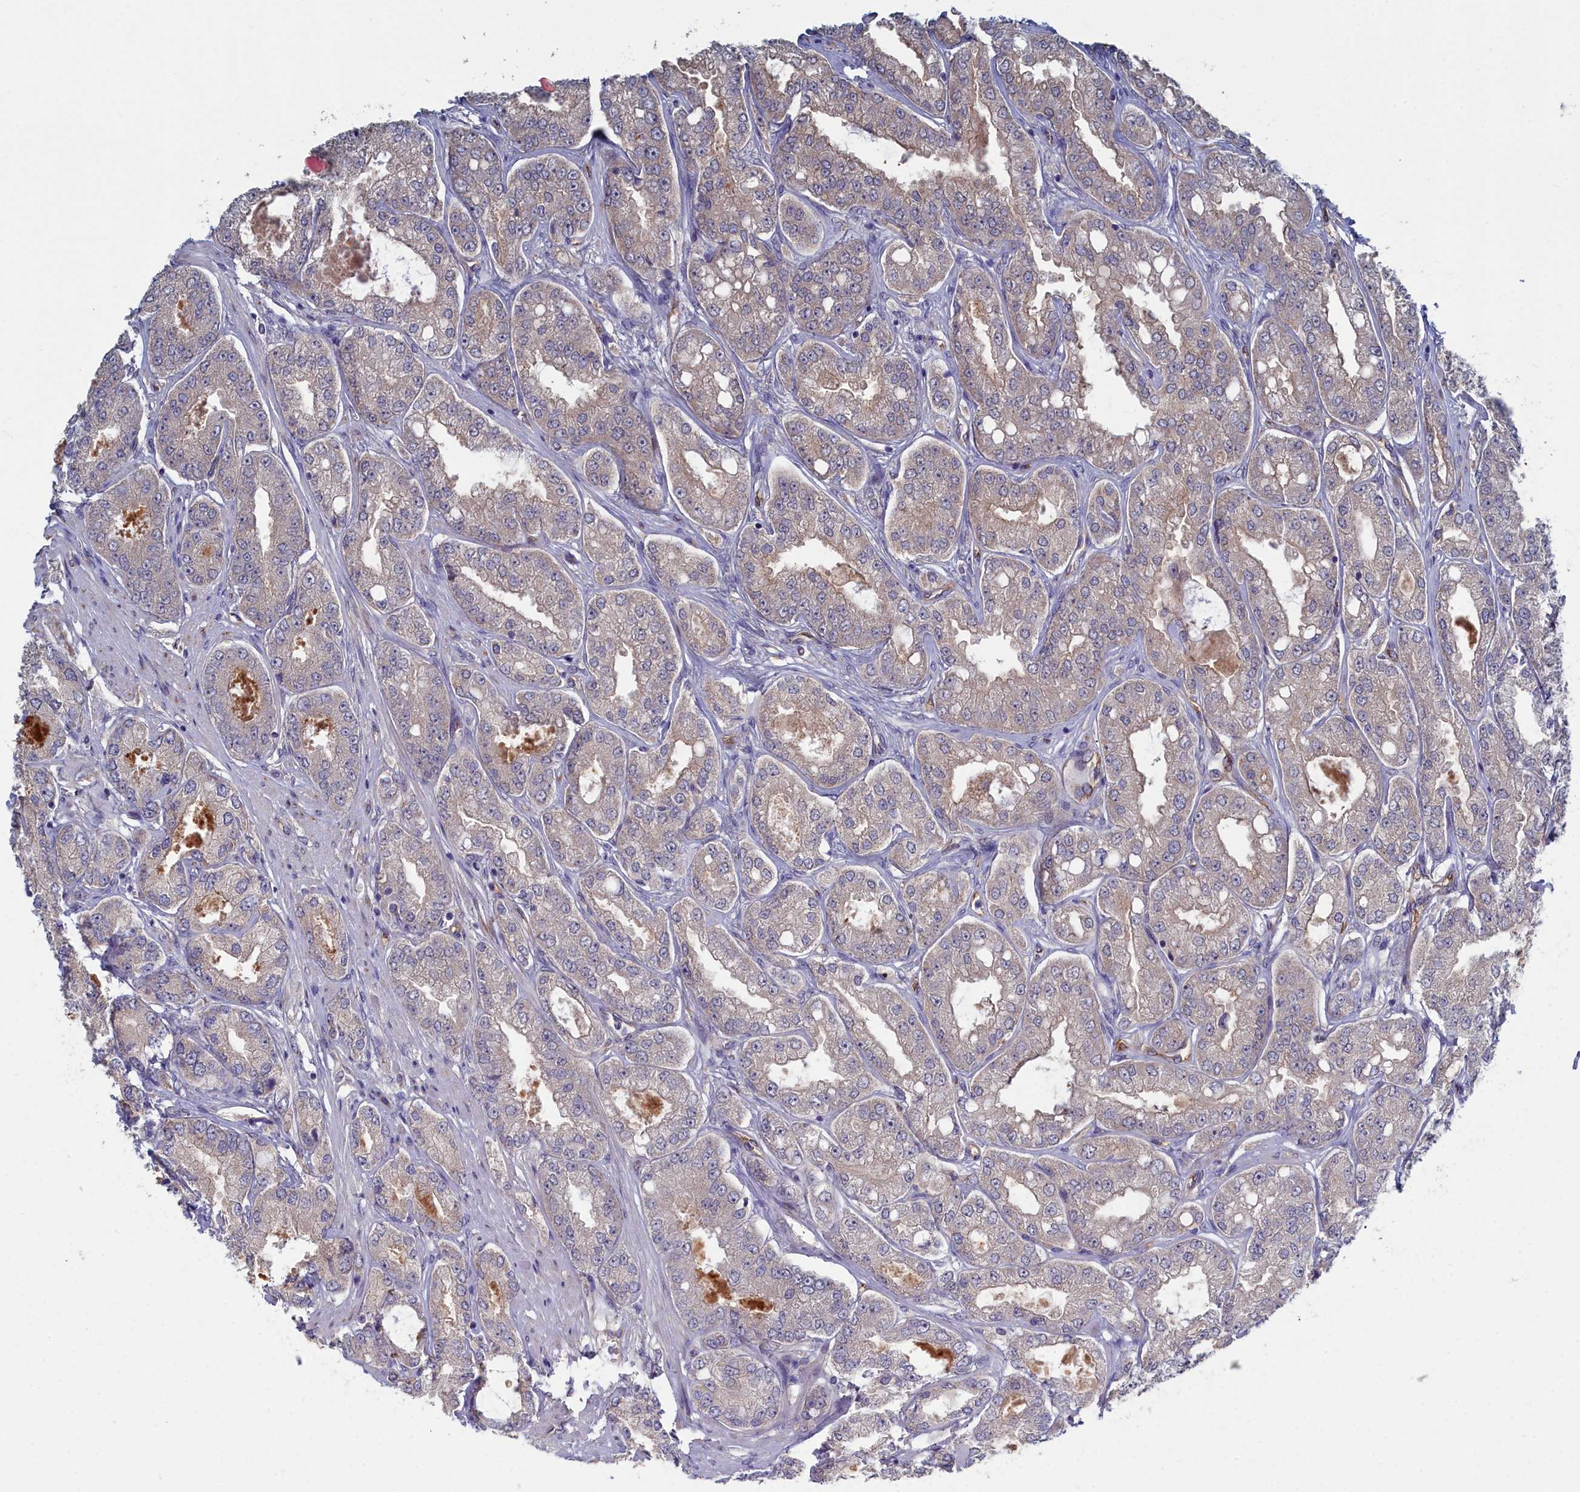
{"staining": {"intensity": "weak", "quantity": "<25%", "location": "cytoplasmic/membranous"}, "tissue": "prostate cancer", "cell_type": "Tumor cells", "image_type": "cancer", "snomed": [{"axis": "morphology", "description": "Adenocarcinoma, High grade"}, {"axis": "topography", "description": "Prostate"}], "caption": "Tumor cells are negative for protein expression in human prostate high-grade adenocarcinoma.", "gene": "RDX", "patient": {"sex": "male", "age": 71}}